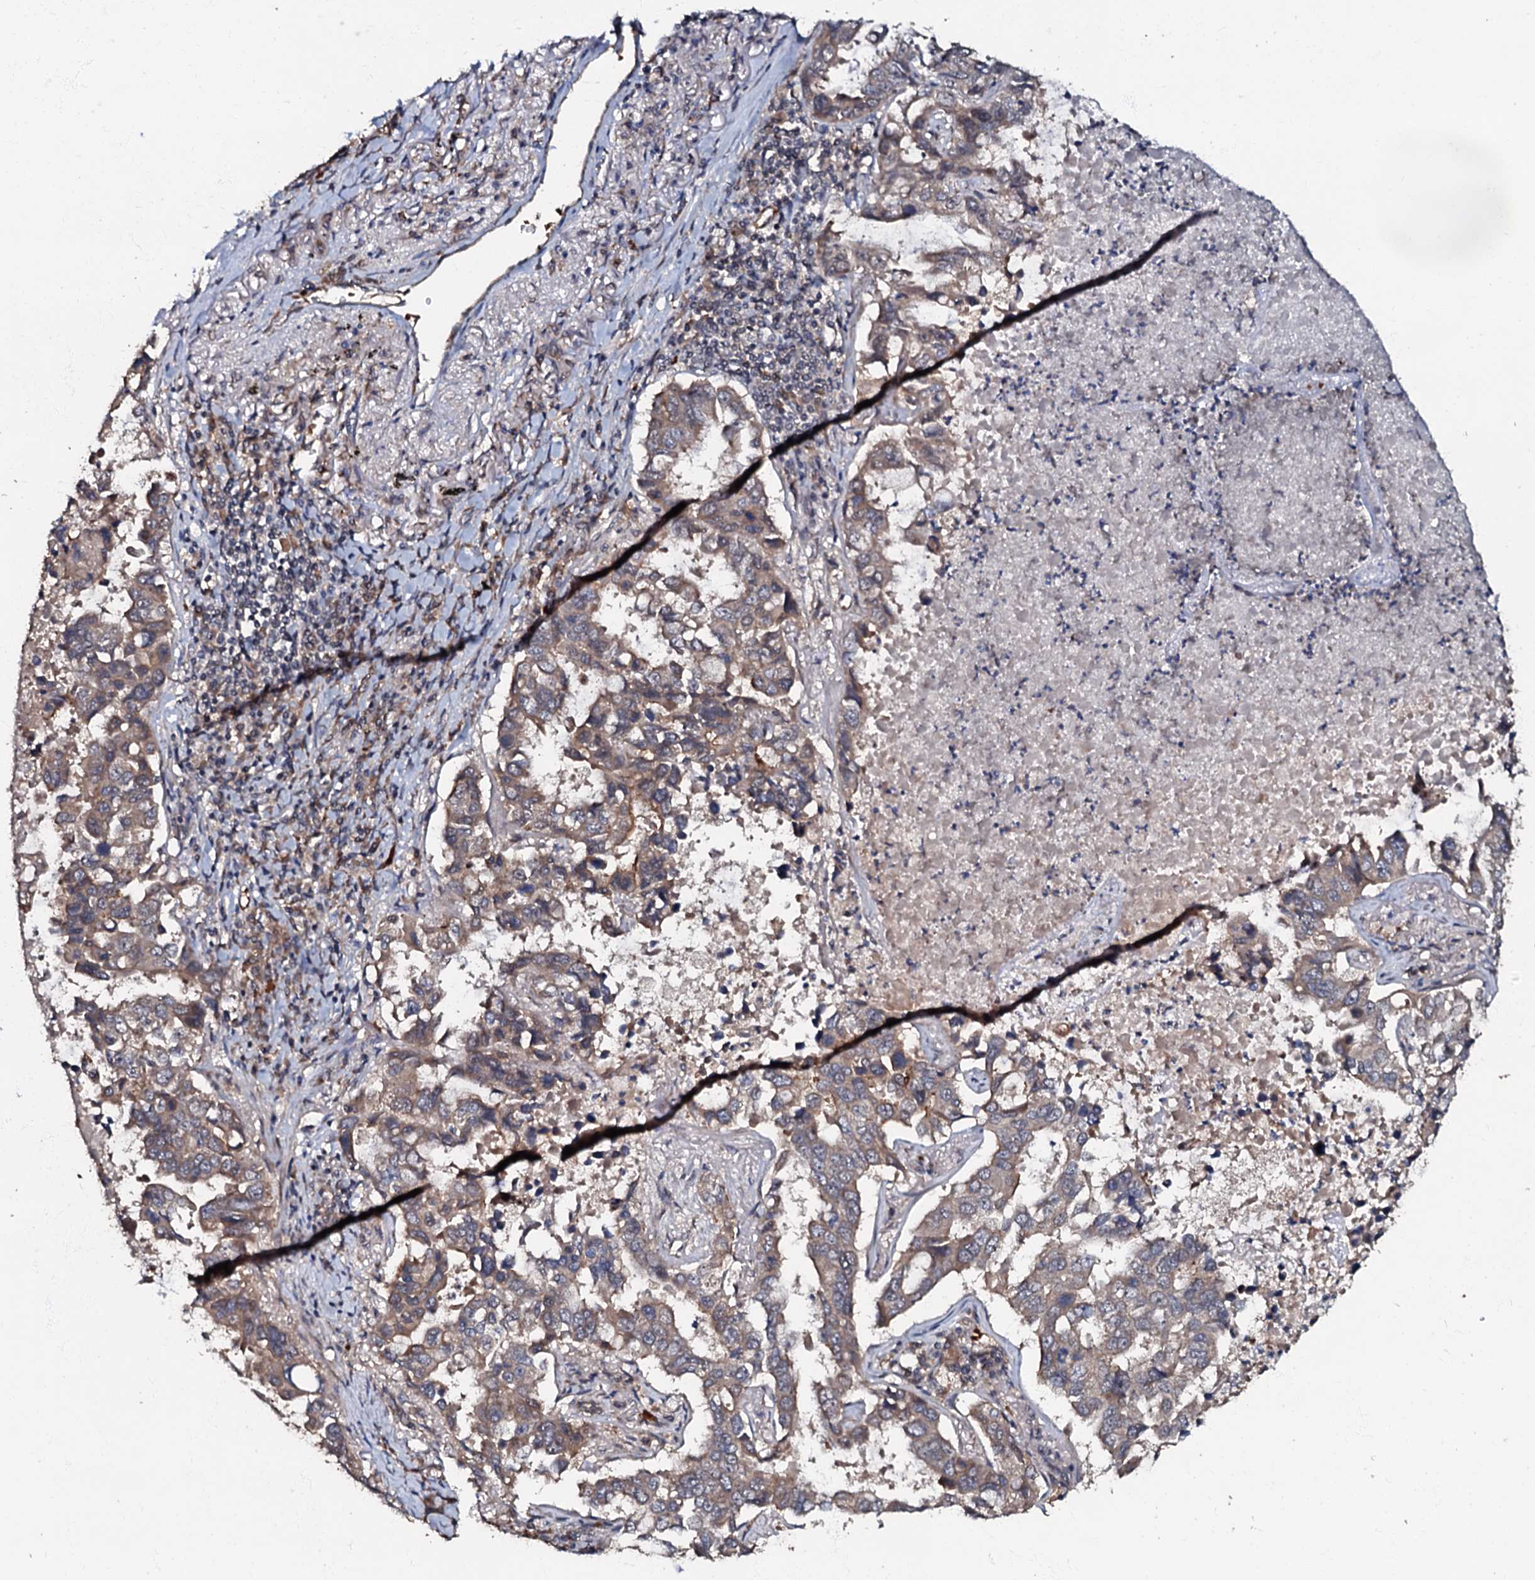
{"staining": {"intensity": "weak", "quantity": ">75%", "location": "cytoplasmic/membranous"}, "tissue": "lung cancer", "cell_type": "Tumor cells", "image_type": "cancer", "snomed": [{"axis": "morphology", "description": "Adenocarcinoma, NOS"}, {"axis": "topography", "description": "Lung"}], "caption": "Lung adenocarcinoma tissue demonstrates weak cytoplasmic/membranous positivity in approximately >75% of tumor cells", "gene": "MANSC4", "patient": {"sex": "male", "age": 64}}